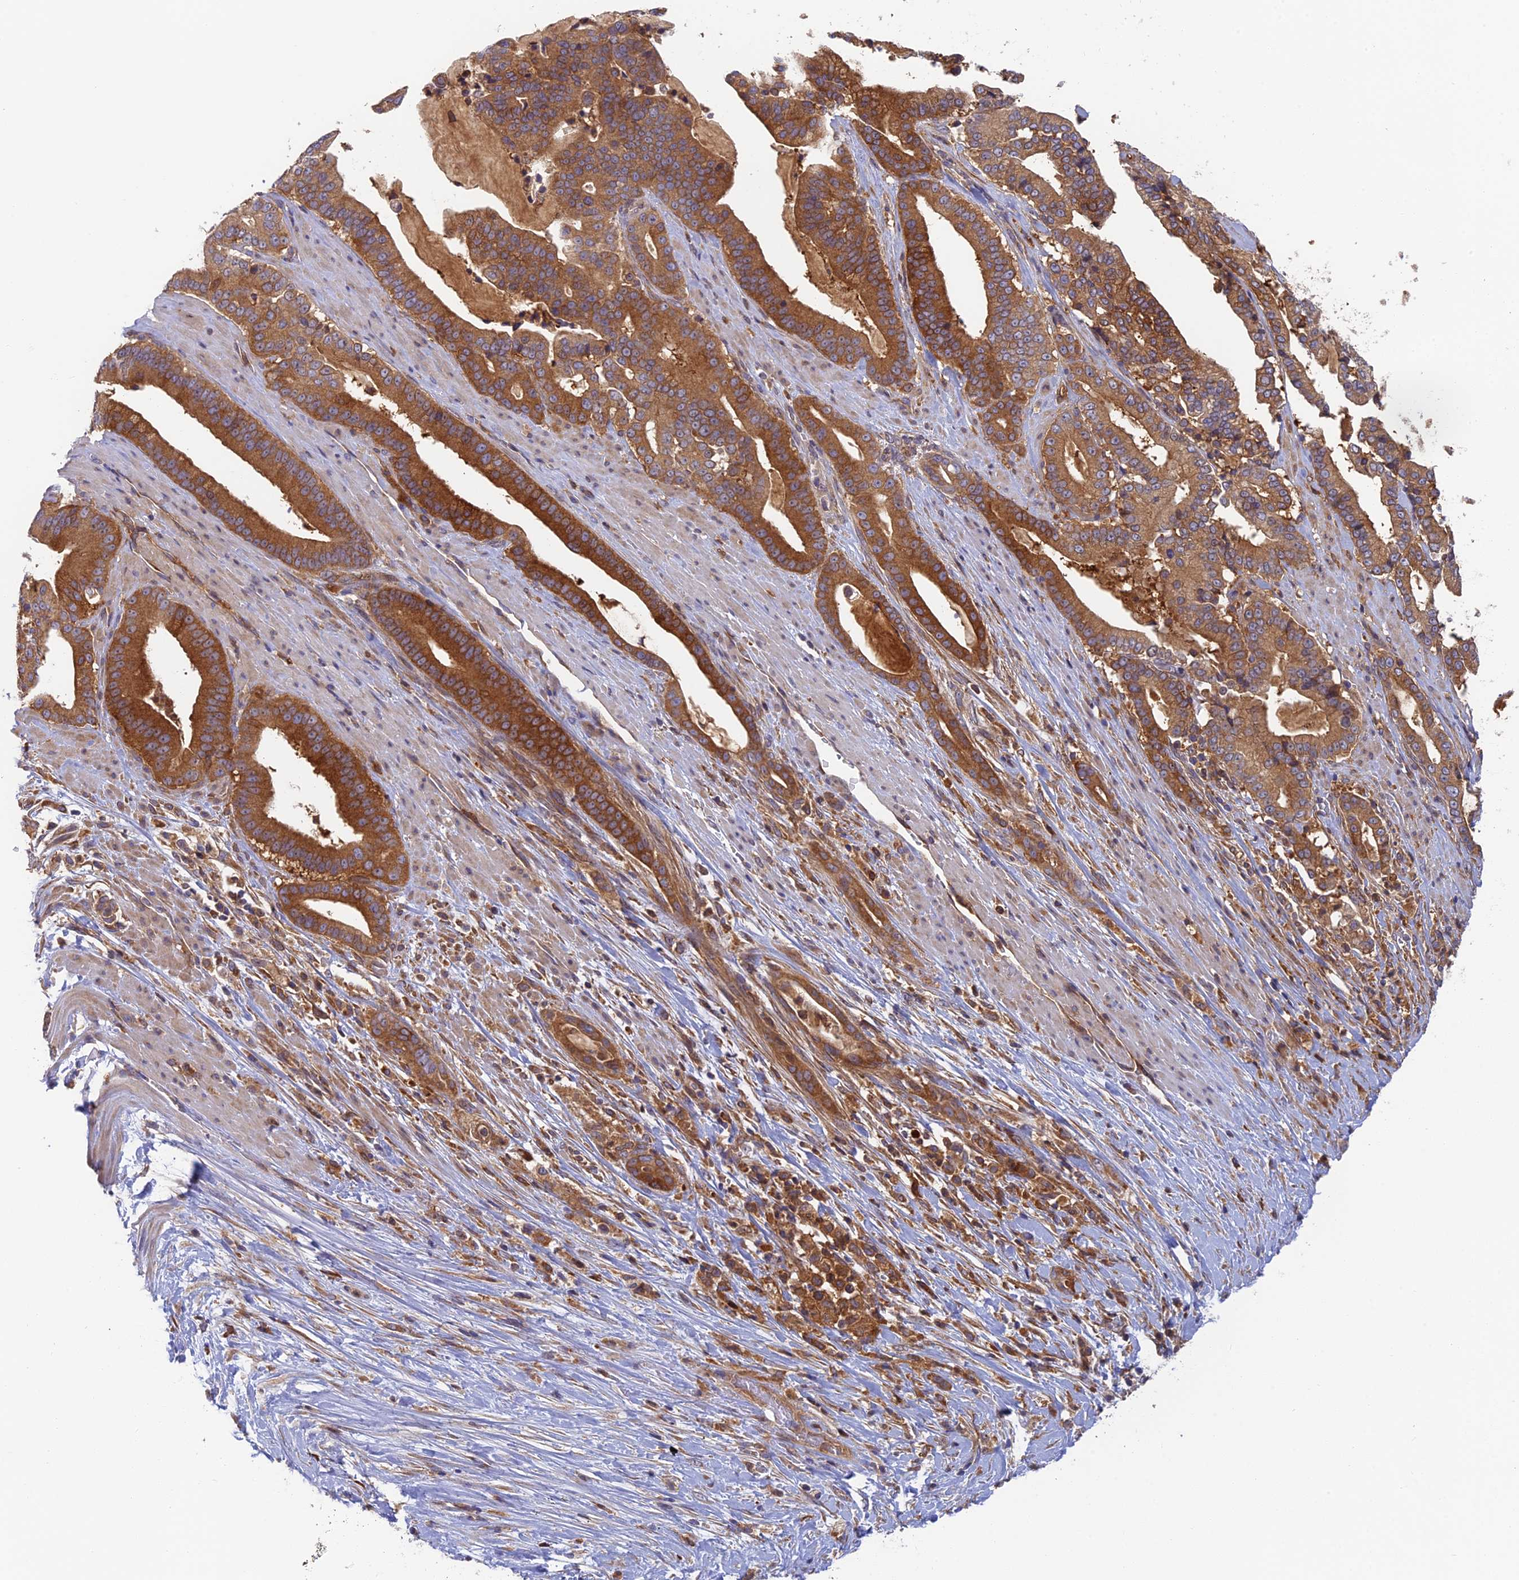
{"staining": {"intensity": "strong", "quantity": ">75%", "location": "cytoplasmic/membranous"}, "tissue": "pancreatic cancer", "cell_type": "Tumor cells", "image_type": "cancer", "snomed": [{"axis": "morphology", "description": "Adenocarcinoma, NOS"}, {"axis": "topography", "description": "Pancreas"}], "caption": "The histopathology image exhibits immunohistochemical staining of pancreatic adenocarcinoma. There is strong cytoplasmic/membranous expression is present in about >75% of tumor cells.", "gene": "IPO5", "patient": {"sex": "male", "age": 63}}